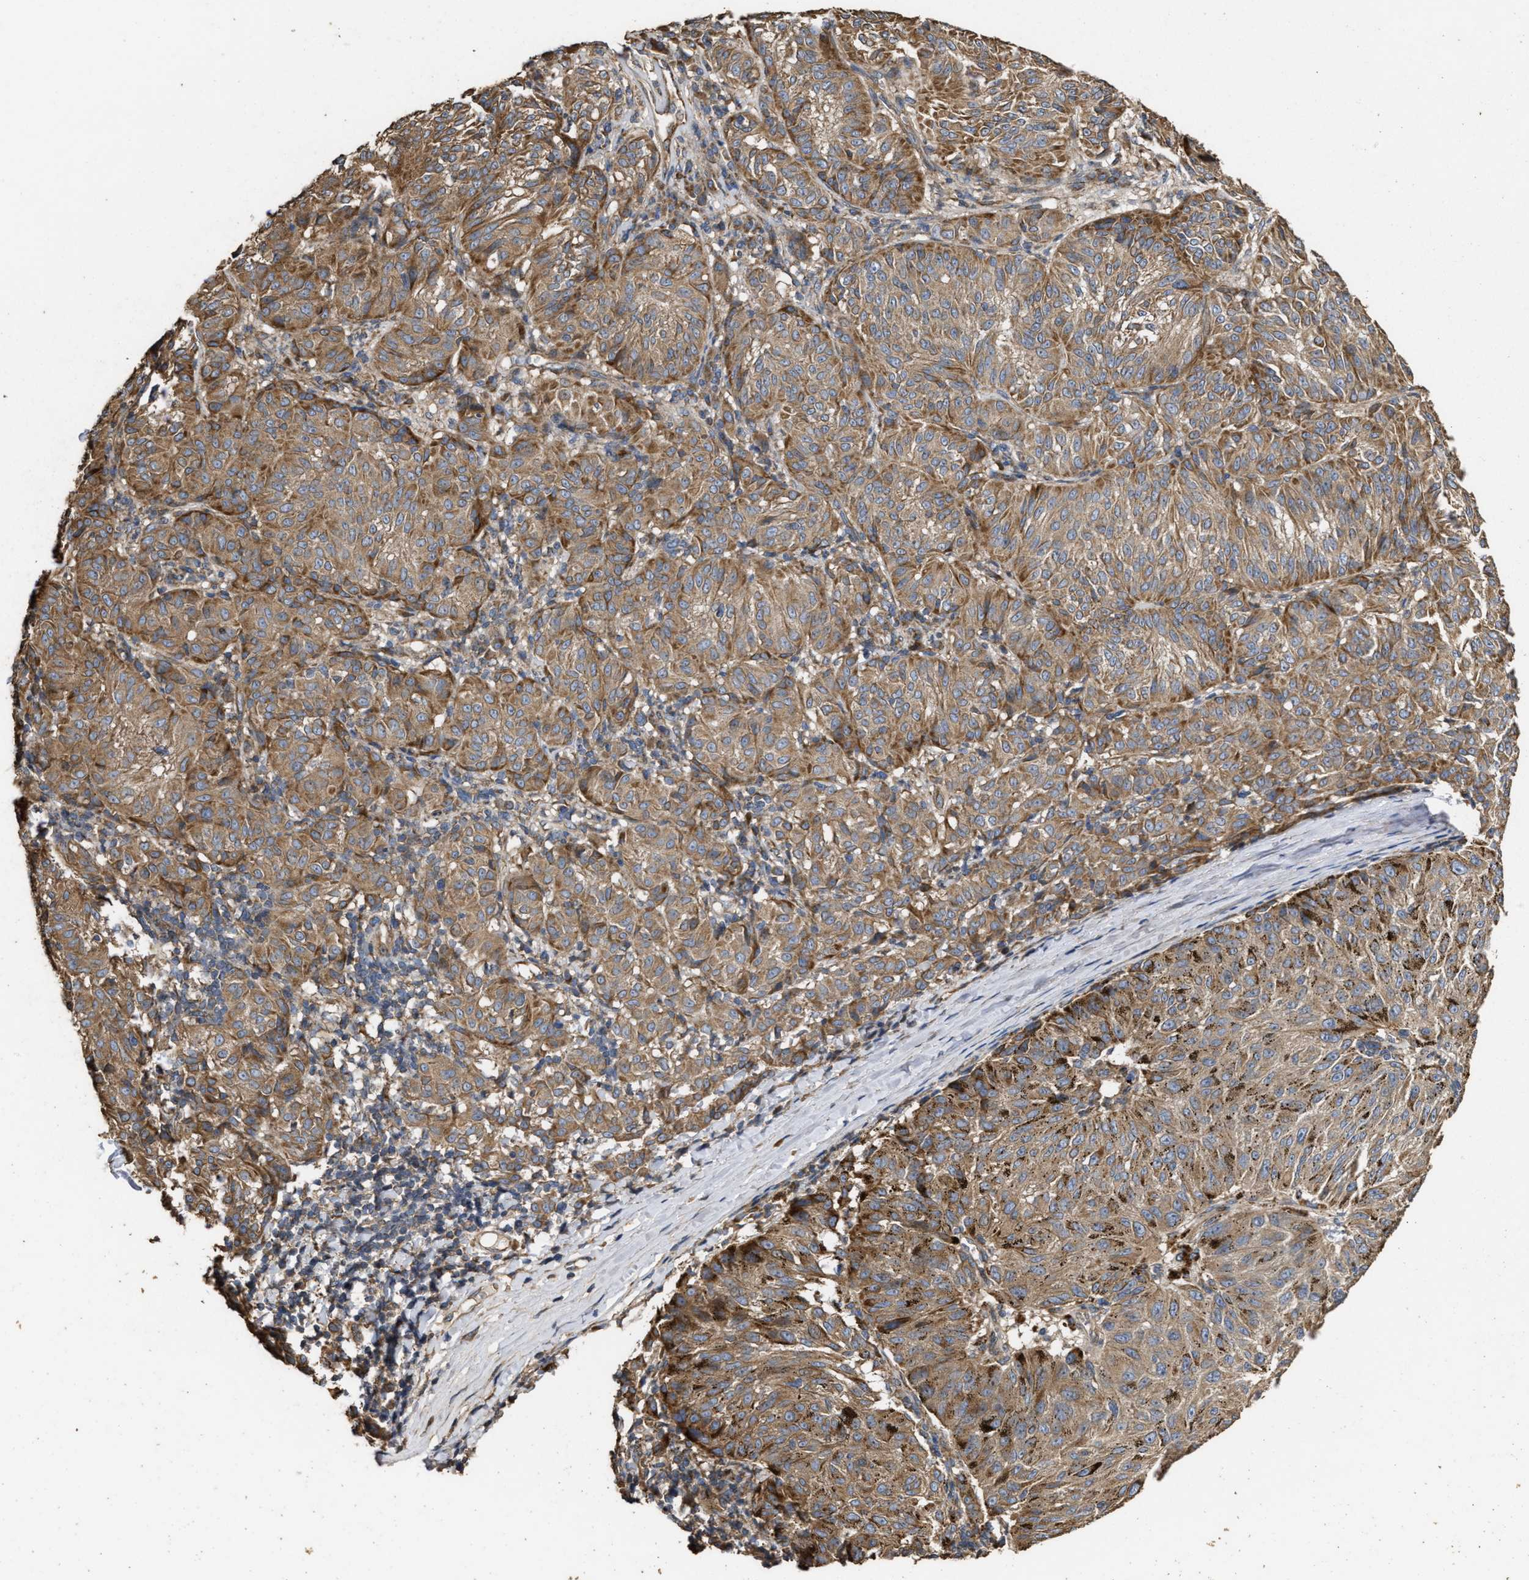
{"staining": {"intensity": "moderate", "quantity": ">75%", "location": "cytoplasmic/membranous"}, "tissue": "melanoma", "cell_type": "Tumor cells", "image_type": "cancer", "snomed": [{"axis": "morphology", "description": "Malignant melanoma, NOS"}, {"axis": "topography", "description": "Skin"}], "caption": "Immunohistochemical staining of melanoma exhibits medium levels of moderate cytoplasmic/membranous expression in approximately >75% of tumor cells.", "gene": "NAV1", "patient": {"sex": "female", "age": 72}}